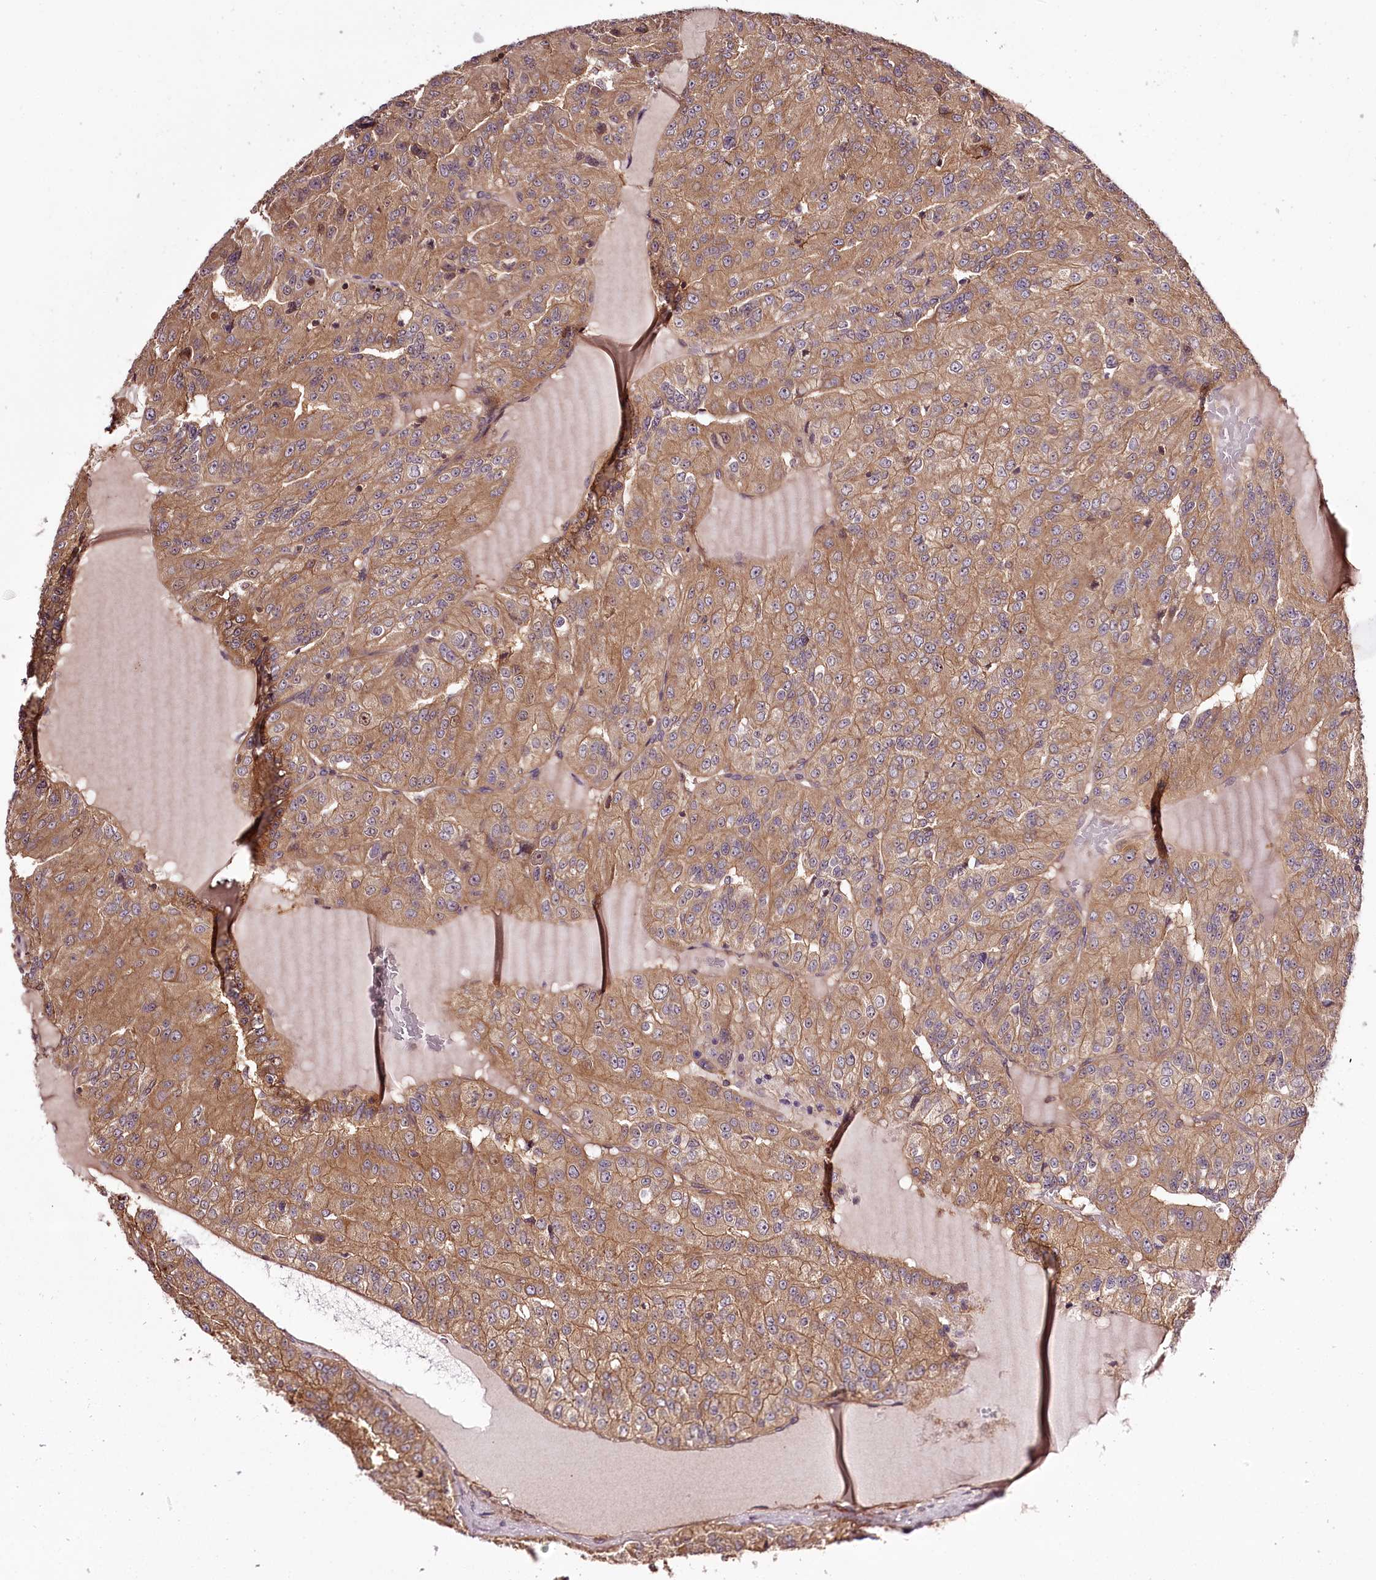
{"staining": {"intensity": "moderate", "quantity": ">75%", "location": "cytoplasmic/membranous"}, "tissue": "renal cancer", "cell_type": "Tumor cells", "image_type": "cancer", "snomed": [{"axis": "morphology", "description": "Adenocarcinoma, NOS"}, {"axis": "topography", "description": "Kidney"}], "caption": "This image demonstrates immunohistochemistry (IHC) staining of human adenocarcinoma (renal), with medium moderate cytoplasmic/membranous staining in about >75% of tumor cells.", "gene": "TARS1", "patient": {"sex": "female", "age": 63}}